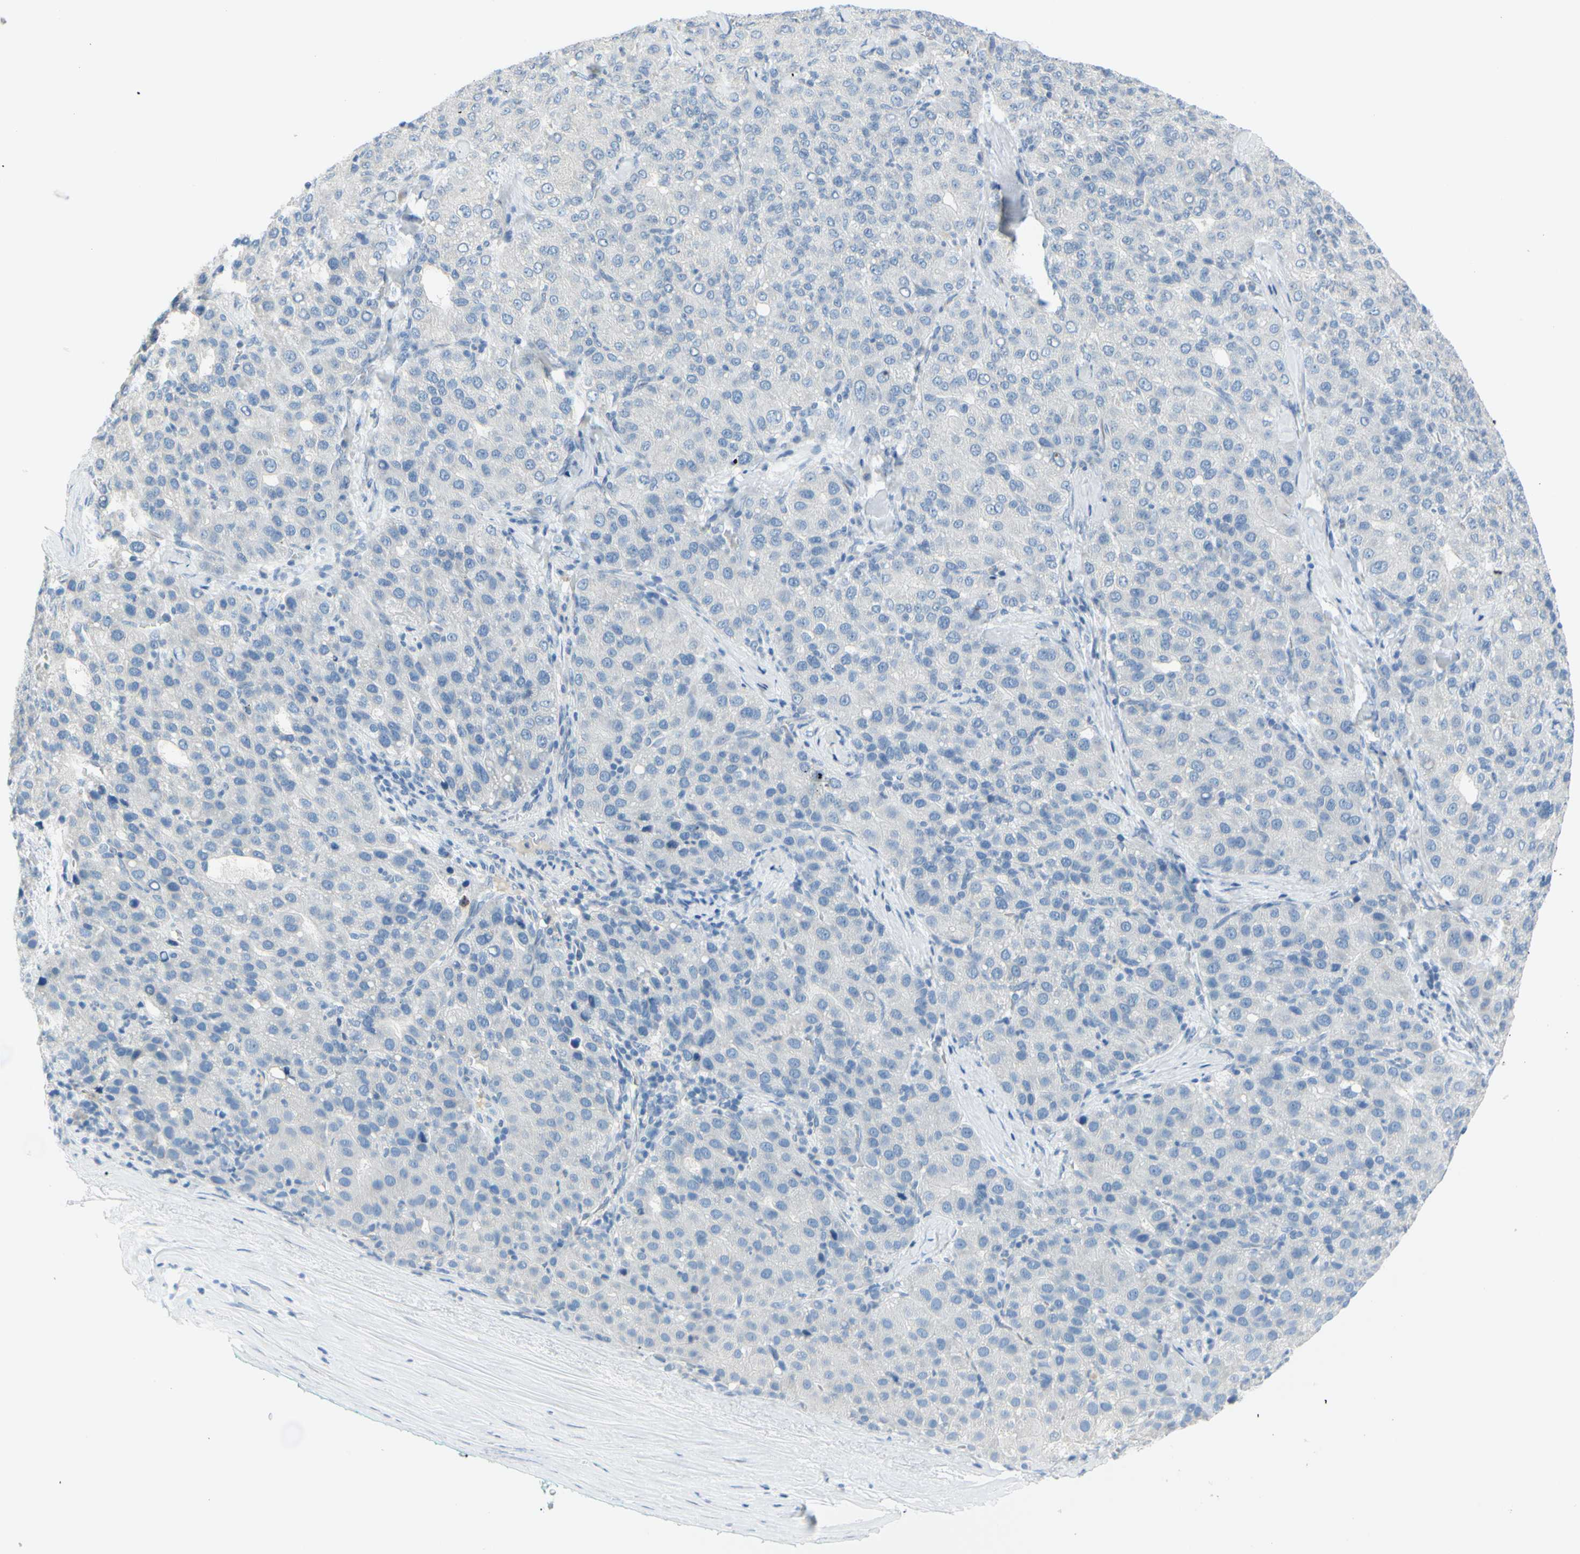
{"staining": {"intensity": "negative", "quantity": "none", "location": "none"}, "tissue": "liver cancer", "cell_type": "Tumor cells", "image_type": "cancer", "snomed": [{"axis": "morphology", "description": "Carcinoma, Hepatocellular, NOS"}, {"axis": "topography", "description": "Liver"}], "caption": "The image displays no staining of tumor cells in liver hepatocellular carcinoma. (Immunohistochemistry (ihc), brightfield microscopy, high magnification).", "gene": "DCT", "patient": {"sex": "male", "age": 65}}